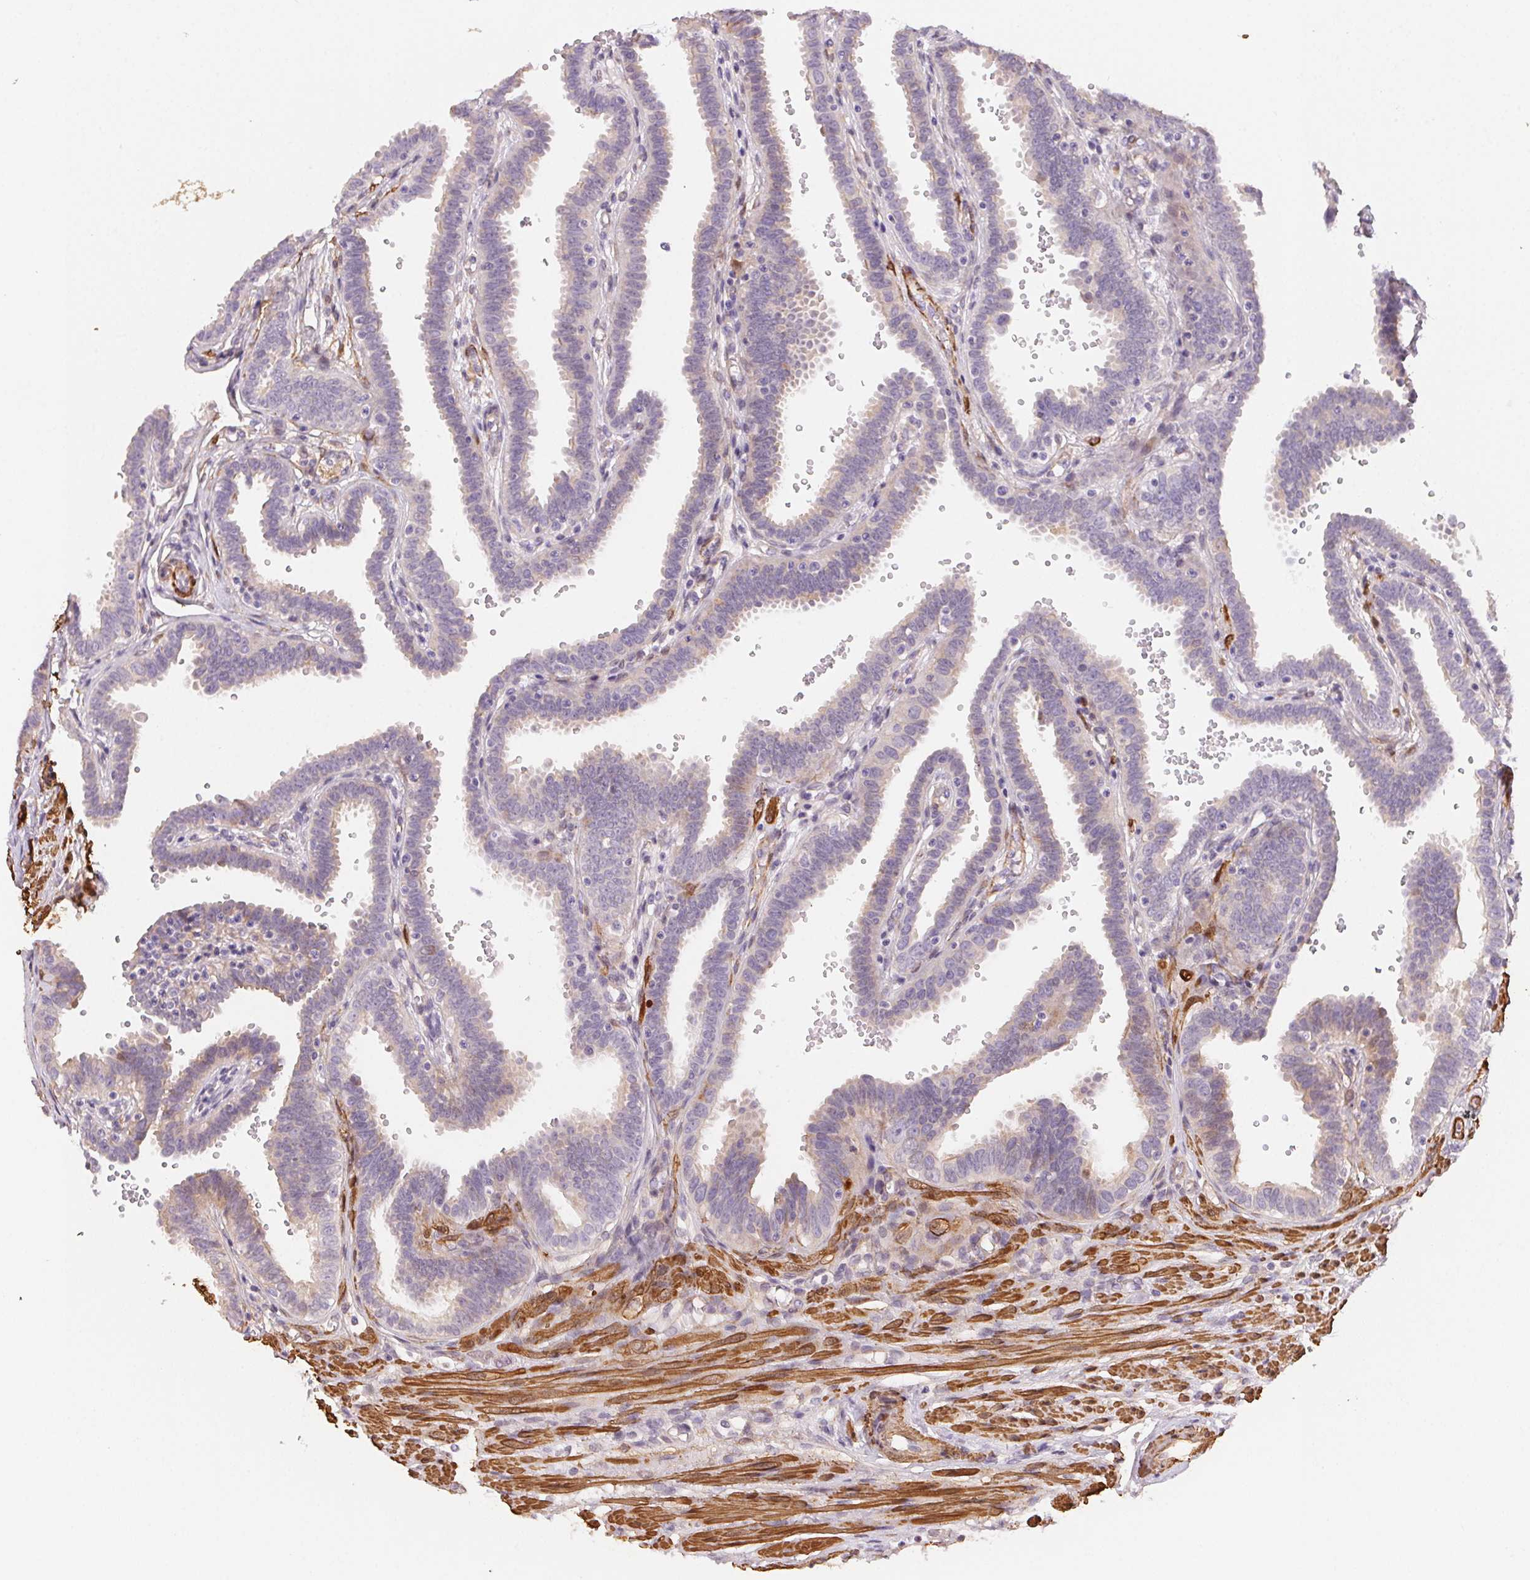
{"staining": {"intensity": "weak", "quantity": "25%-75%", "location": "cytoplasmic/membranous"}, "tissue": "fallopian tube", "cell_type": "Glandular cells", "image_type": "normal", "snomed": [{"axis": "morphology", "description": "Normal tissue, NOS"}, {"axis": "topography", "description": "Fallopian tube"}], "caption": "The photomicrograph demonstrates a brown stain indicating the presence of a protein in the cytoplasmic/membranous of glandular cells in fallopian tube. (brown staining indicates protein expression, while blue staining denotes nuclei).", "gene": "GPX8", "patient": {"sex": "female", "age": 37}}